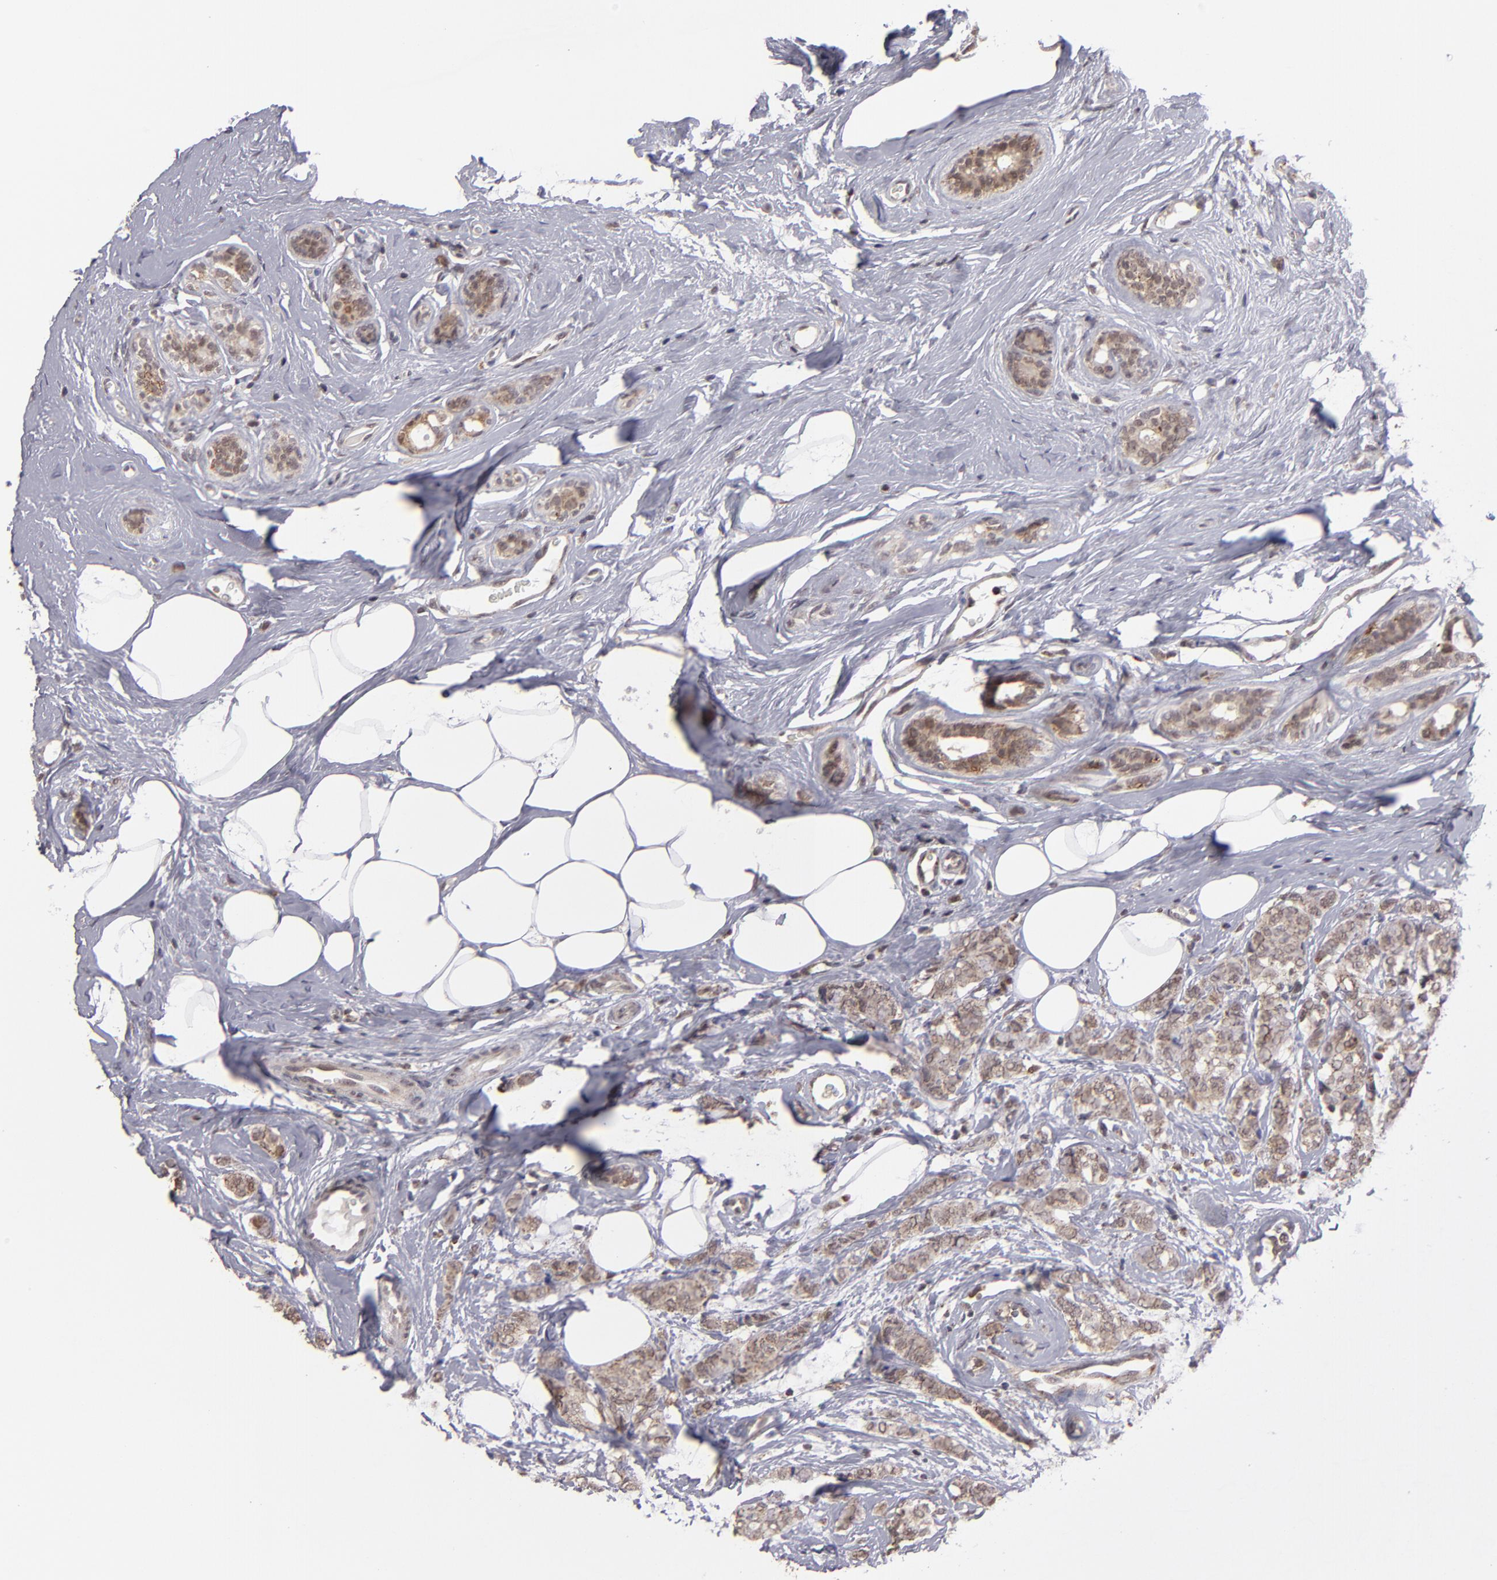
{"staining": {"intensity": "weak", "quantity": ">75%", "location": "cytoplasmic/membranous"}, "tissue": "breast cancer", "cell_type": "Tumor cells", "image_type": "cancer", "snomed": [{"axis": "morphology", "description": "Lobular carcinoma"}, {"axis": "topography", "description": "Breast"}], "caption": "Protein expression by immunohistochemistry (IHC) exhibits weak cytoplasmic/membranous positivity in about >75% of tumor cells in breast cancer (lobular carcinoma). (DAB (3,3'-diaminobenzidine) IHC, brown staining for protein, blue staining for nuclei).", "gene": "SLC15A1", "patient": {"sex": "female", "age": 60}}